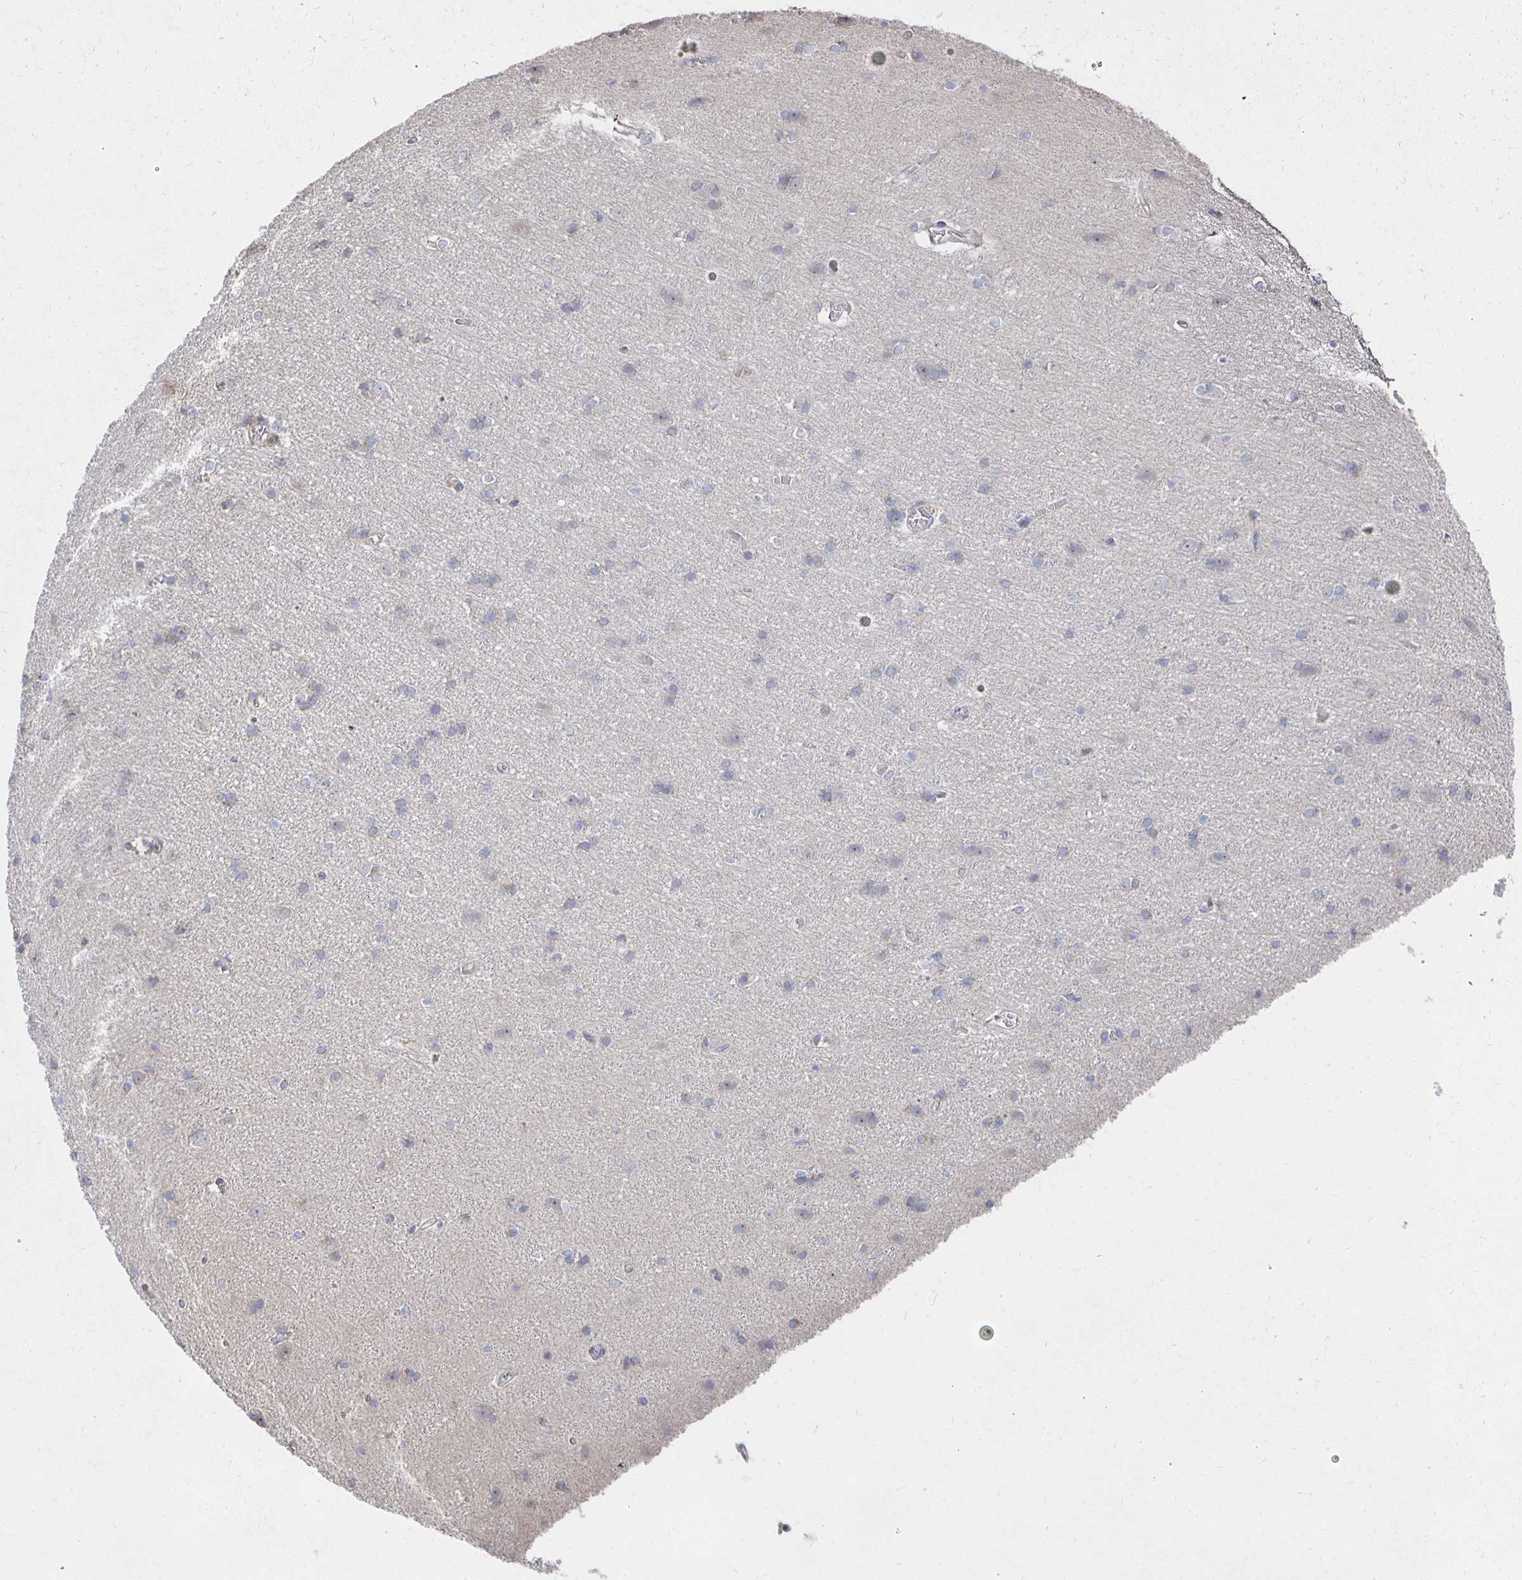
{"staining": {"intensity": "negative", "quantity": "none", "location": "none"}, "tissue": "cerebral cortex", "cell_type": "Endothelial cells", "image_type": "normal", "snomed": [{"axis": "morphology", "description": "Normal tissue, NOS"}, {"axis": "topography", "description": "Cerebral cortex"}], "caption": "IHC micrograph of normal human cerebral cortex stained for a protein (brown), which shows no positivity in endothelial cells.", "gene": "NKX2", "patient": {"sex": "male", "age": 37}}